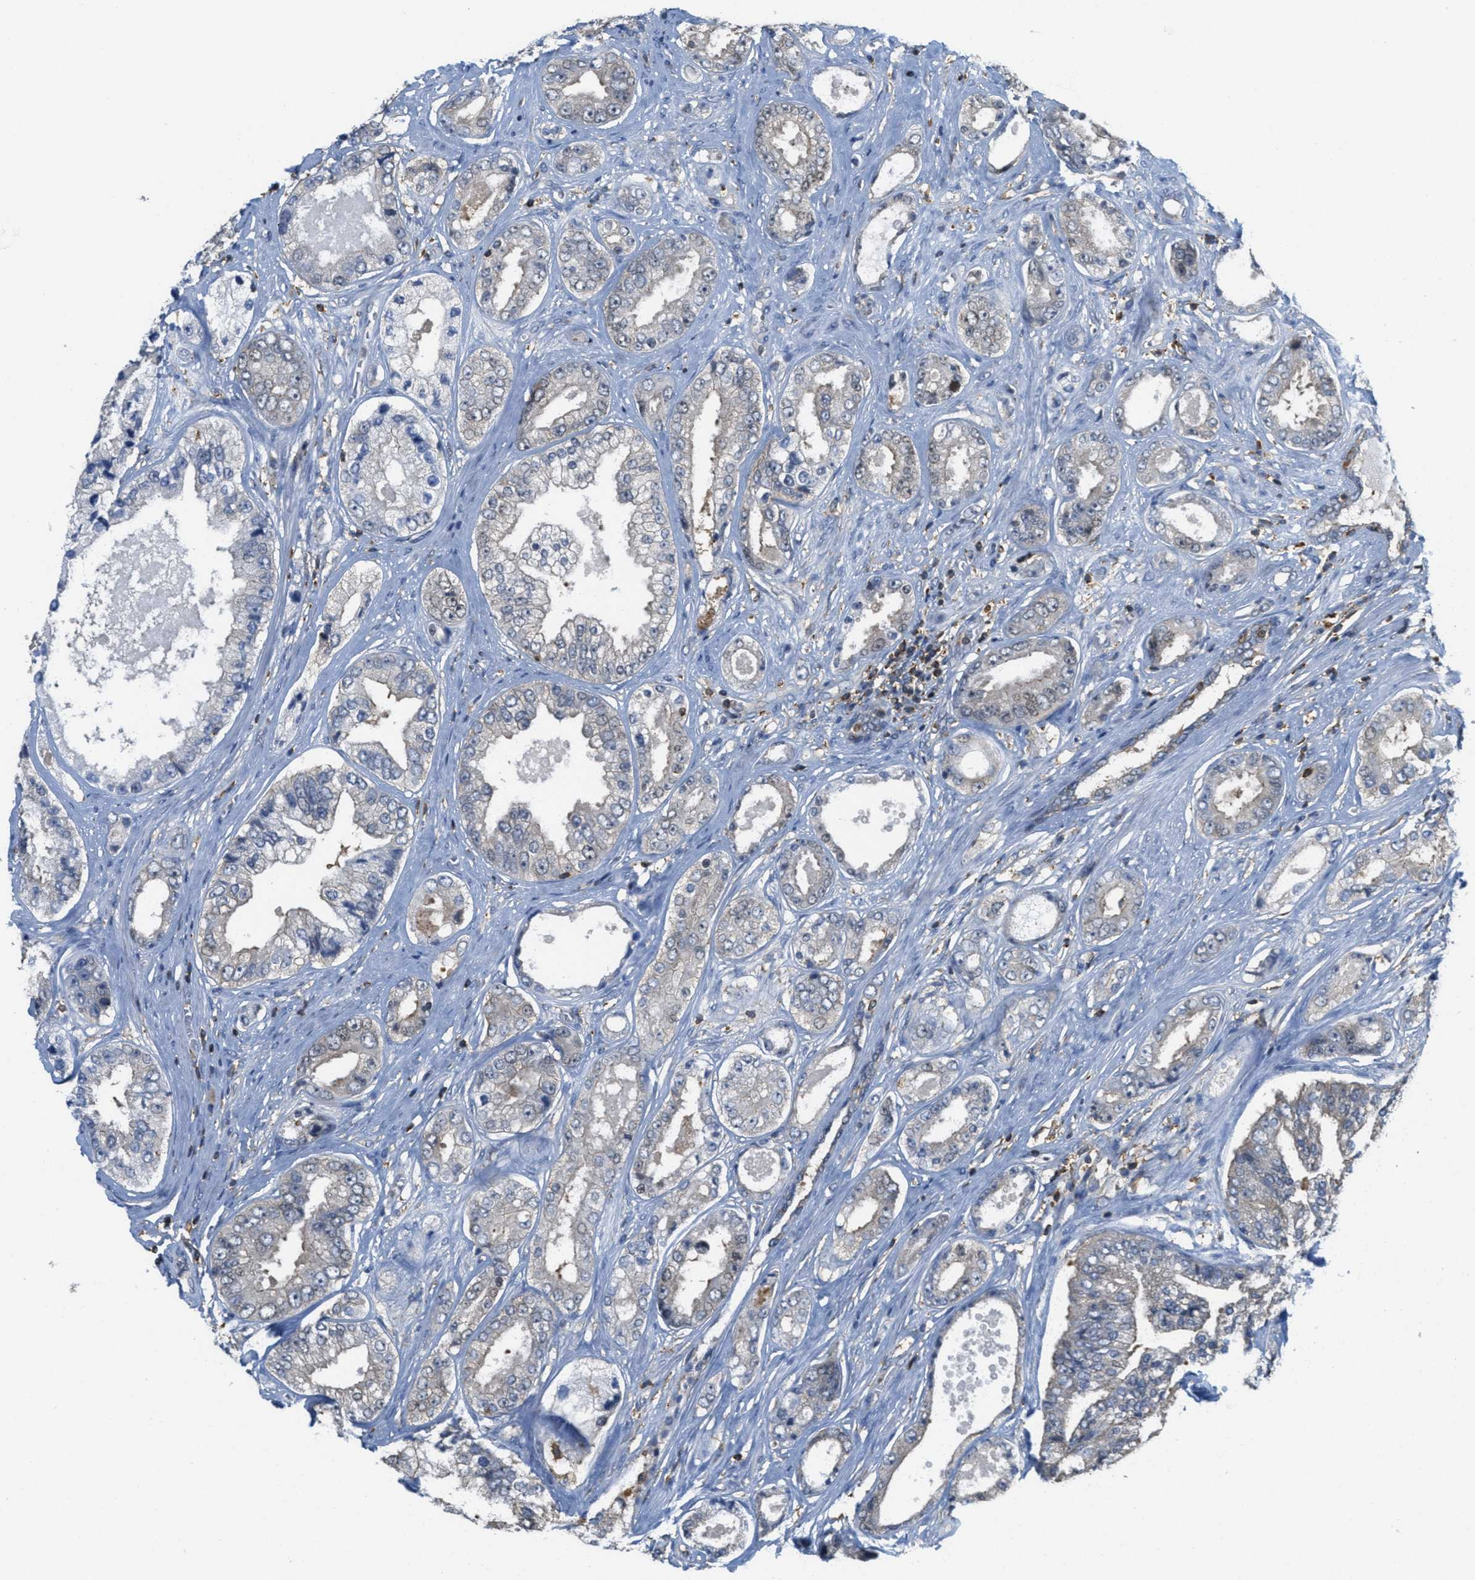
{"staining": {"intensity": "negative", "quantity": "none", "location": "none"}, "tissue": "prostate cancer", "cell_type": "Tumor cells", "image_type": "cancer", "snomed": [{"axis": "morphology", "description": "Adenocarcinoma, High grade"}, {"axis": "topography", "description": "Prostate"}], "caption": "An image of high-grade adenocarcinoma (prostate) stained for a protein displays no brown staining in tumor cells.", "gene": "GRIK2", "patient": {"sex": "male", "age": 61}}